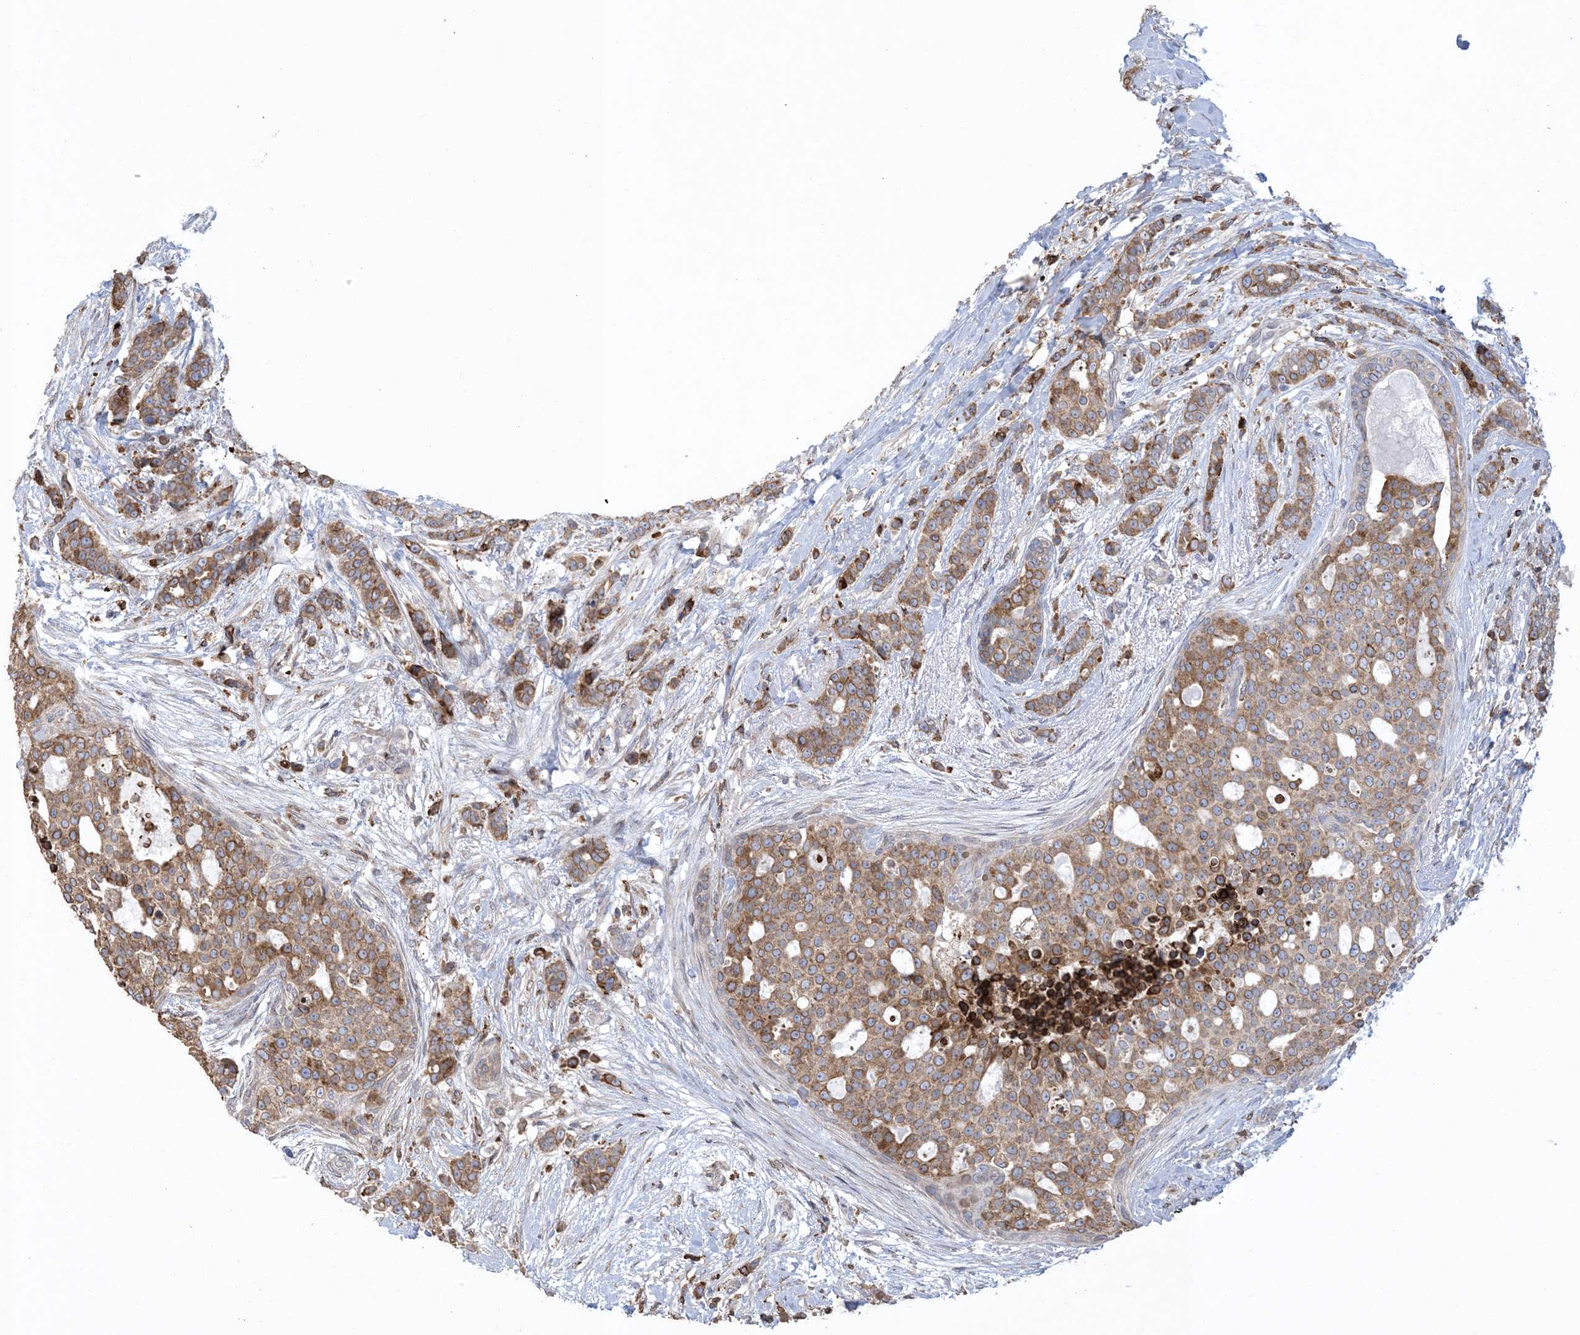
{"staining": {"intensity": "moderate", "quantity": ">75%", "location": "cytoplasmic/membranous"}, "tissue": "breast cancer", "cell_type": "Tumor cells", "image_type": "cancer", "snomed": [{"axis": "morphology", "description": "Lobular carcinoma"}, {"axis": "topography", "description": "Breast"}], "caption": "Protein staining demonstrates moderate cytoplasmic/membranous positivity in approximately >75% of tumor cells in lobular carcinoma (breast). Nuclei are stained in blue.", "gene": "SHANK1", "patient": {"sex": "female", "age": 51}}